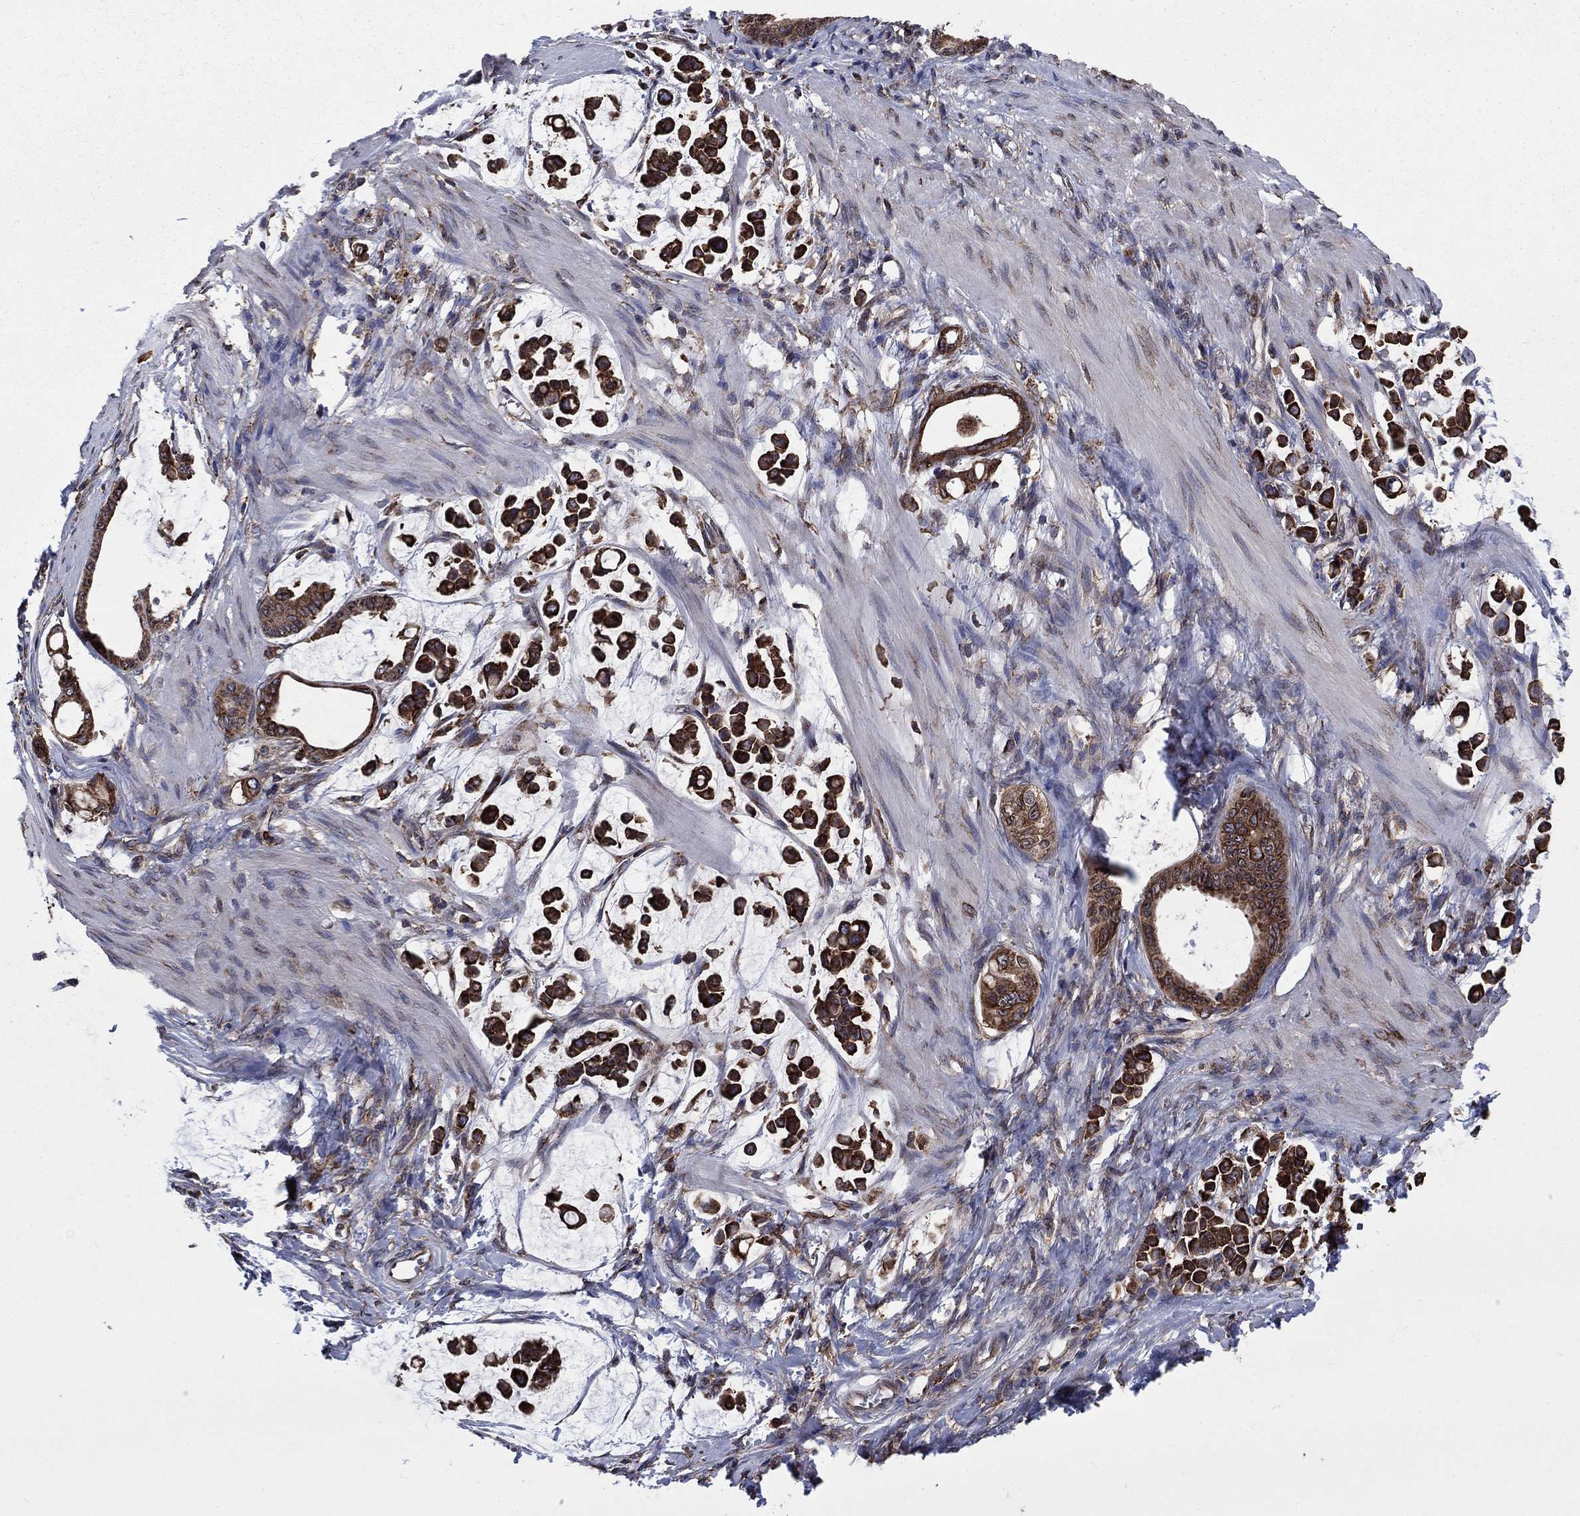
{"staining": {"intensity": "strong", "quantity": ">75%", "location": "cytoplasmic/membranous"}, "tissue": "stomach cancer", "cell_type": "Tumor cells", "image_type": "cancer", "snomed": [{"axis": "morphology", "description": "Adenocarcinoma, NOS"}, {"axis": "topography", "description": "Stomach"}], "caption": "Immunohistochemical staining of human stomach cancer (adenocarcinoma) demonstrates strong cytoplasmic/membranous protein staining in about >75% of tumor cells.", "gene": "YBX1", "patient": {"sex": "male", "age": 82}}